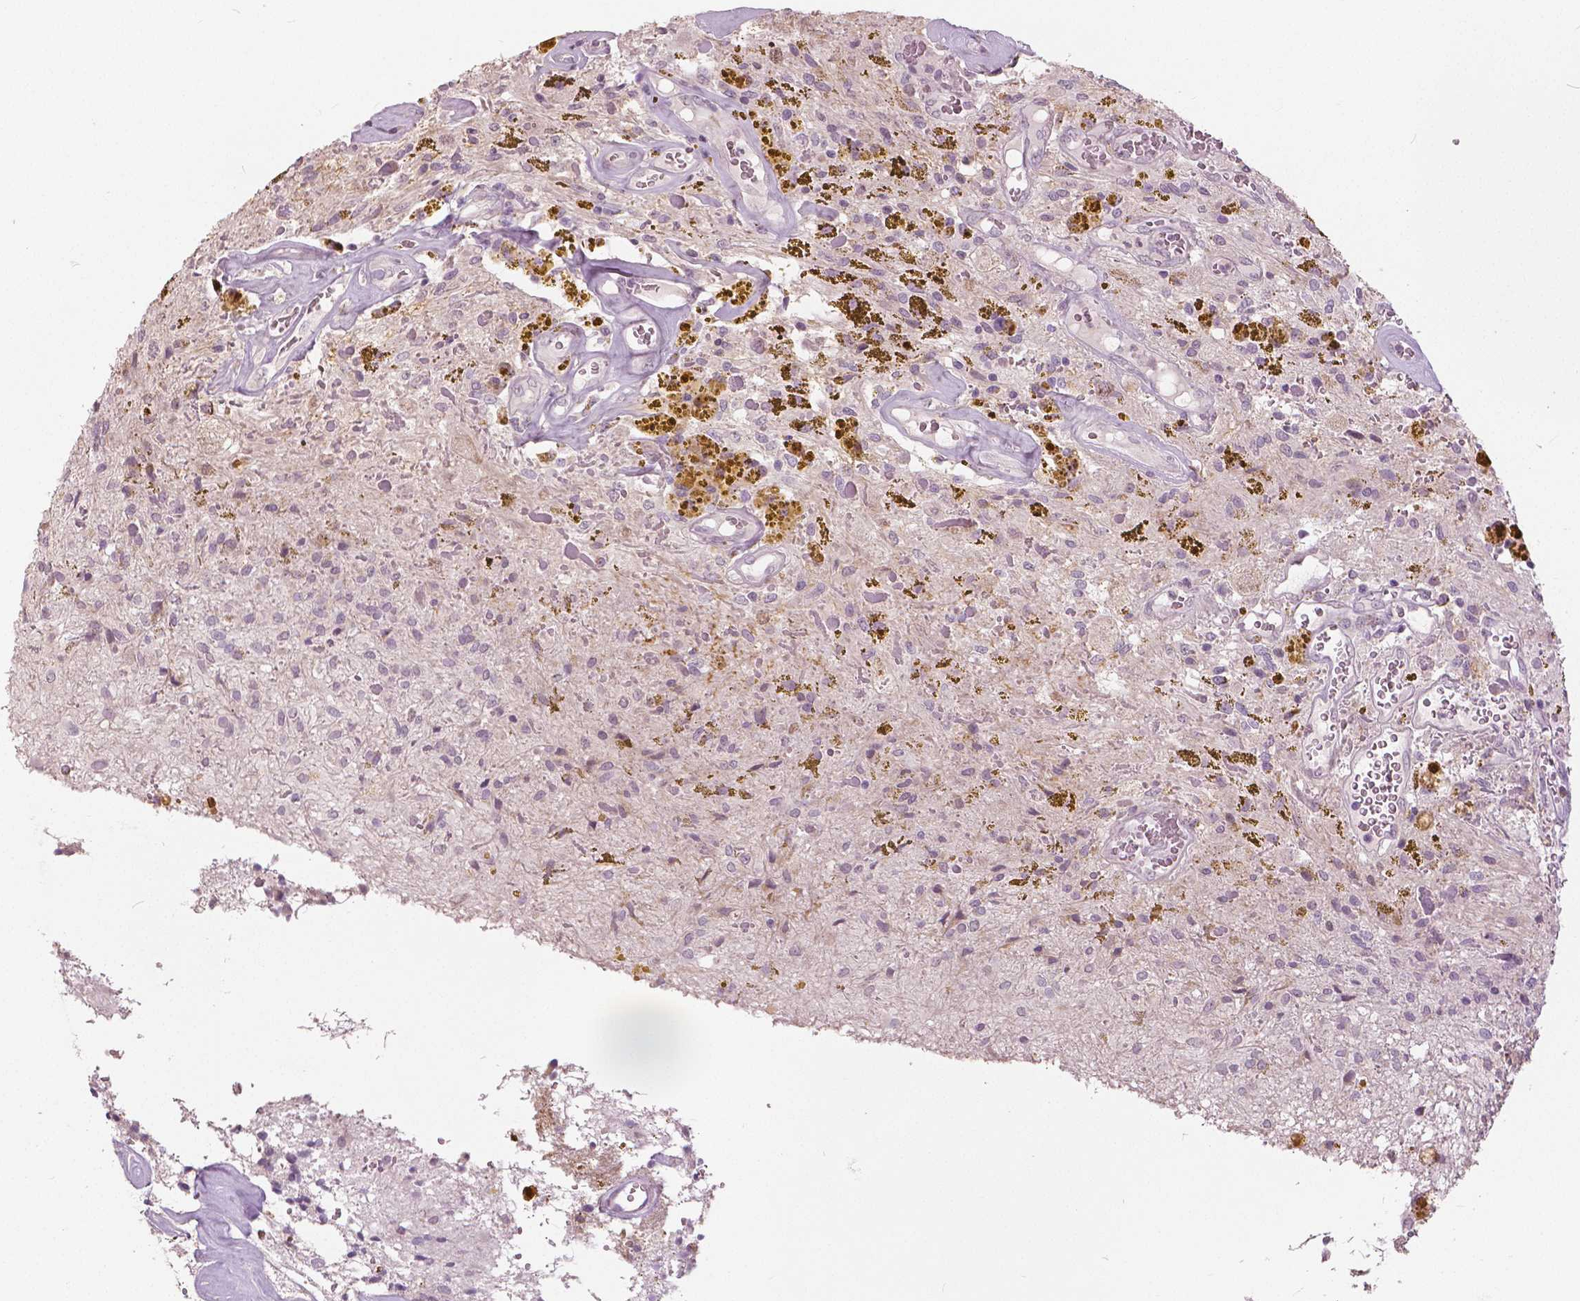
{"staining": {"intensity": "negative", "quantity": "none", "location": "none"}, "tissue": "glioma", "cell_type": "Tumor cells", "image_type": "cancer", "snomed": [{"axis": "morphology", "description": "Glioma, malignant, Low grade"}, {"axis": "topography", "description": "Cerebellum"}], "caption": "This is an IHC histopathology image of low-grade glioma (malignant). There is no positivity in tumor cells.", "gene": "NANOG", "patient": {"sex": "female", "age": 14}}